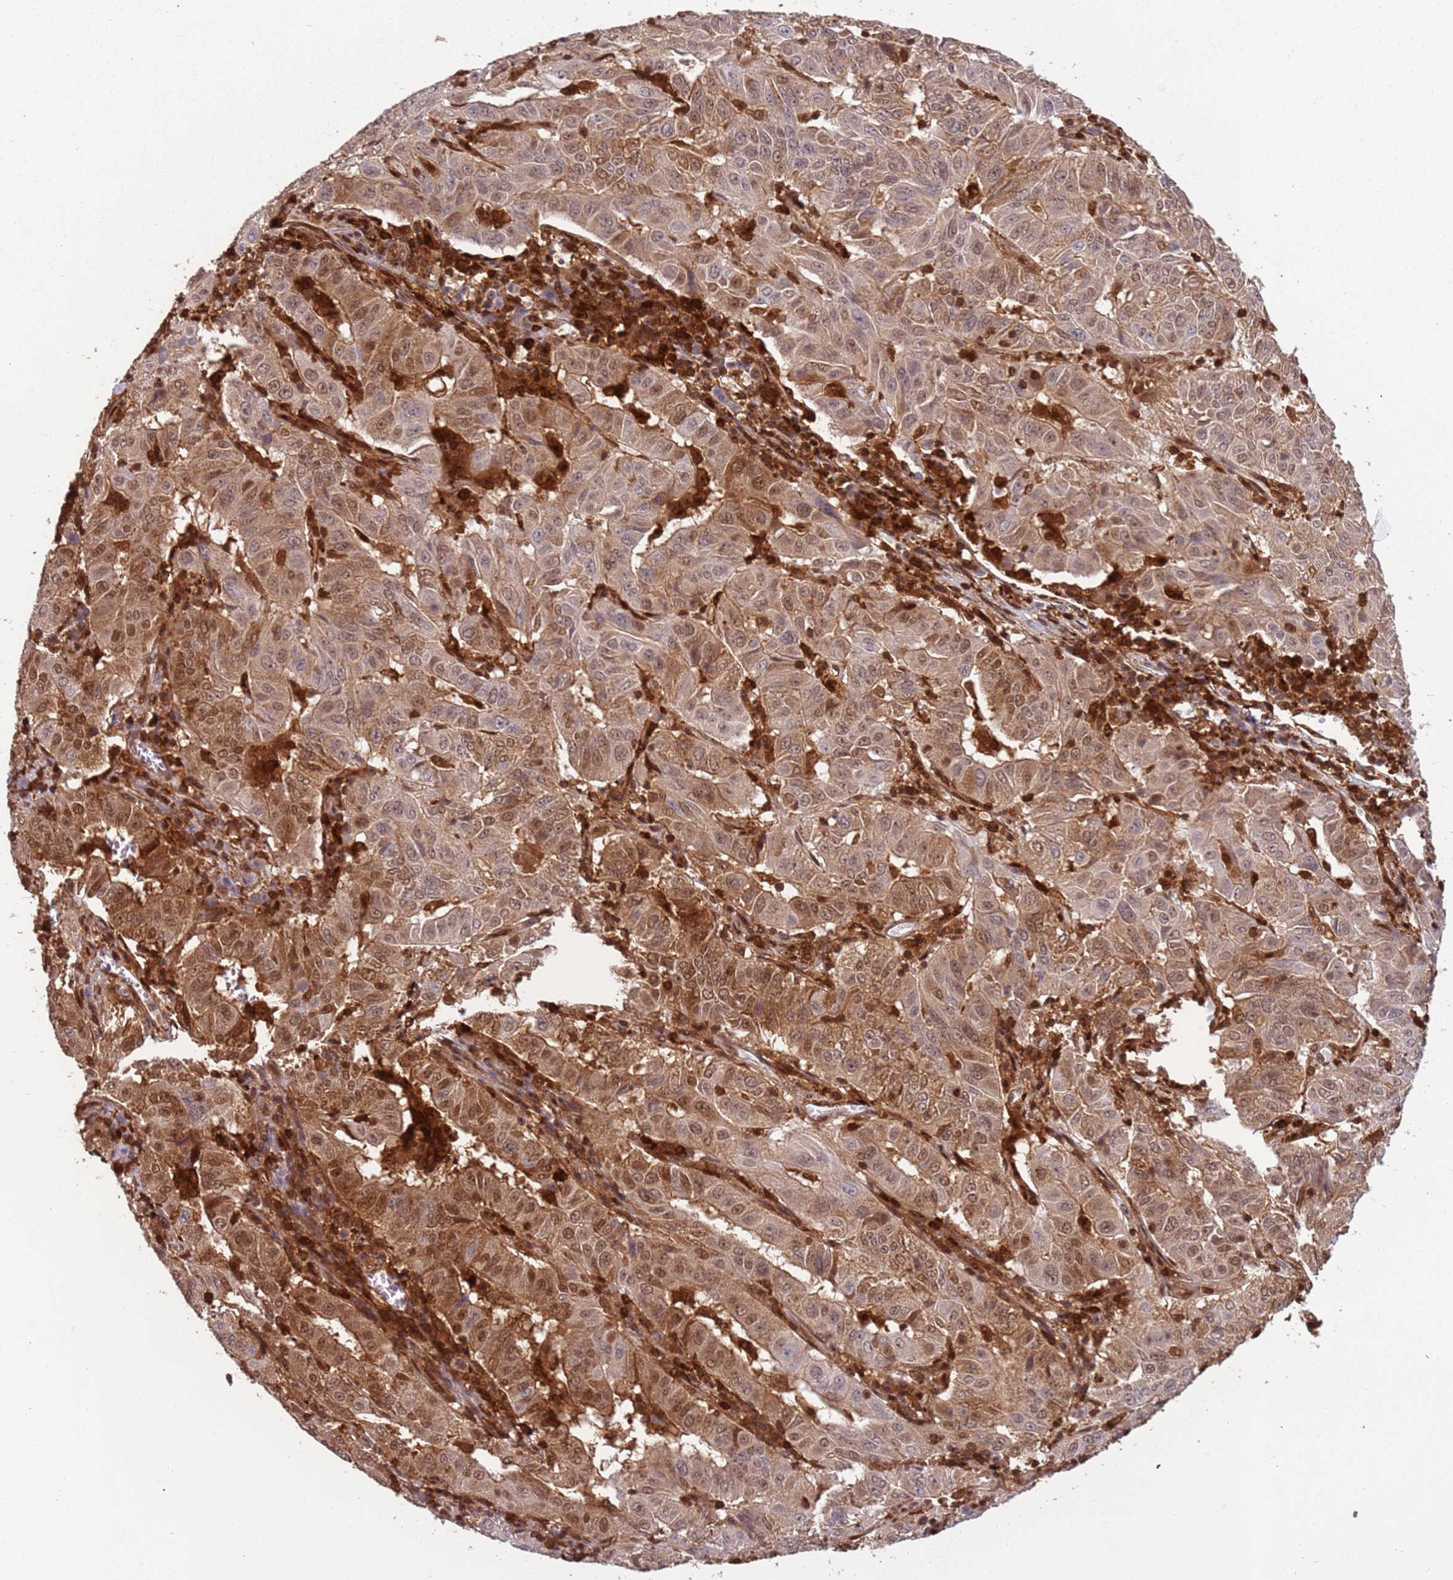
{"staining": {"intensity": "moderate", "quantity": "25%-75%", "location": "cytoplasmic/membranous,nuclear"}, "tissue": "pancreatic cancer", "cell_type": "Tumor cells", "image_type": "cancer", "snomed": [{"axis": "morphology", "description": "Adenocarcinoma, NOS"}, {"axis": "topography", "description": "Pancreas"}], "caption": "Brown immunohistochemical staining in pancreatic adenocarcinoma reveals moderate cytoplasmic/membranous and nuclear positivity in approximately 25%-75% of tumor cells.", "gene": "GBP2", "patient": {"sex": "male", "age": 63}}